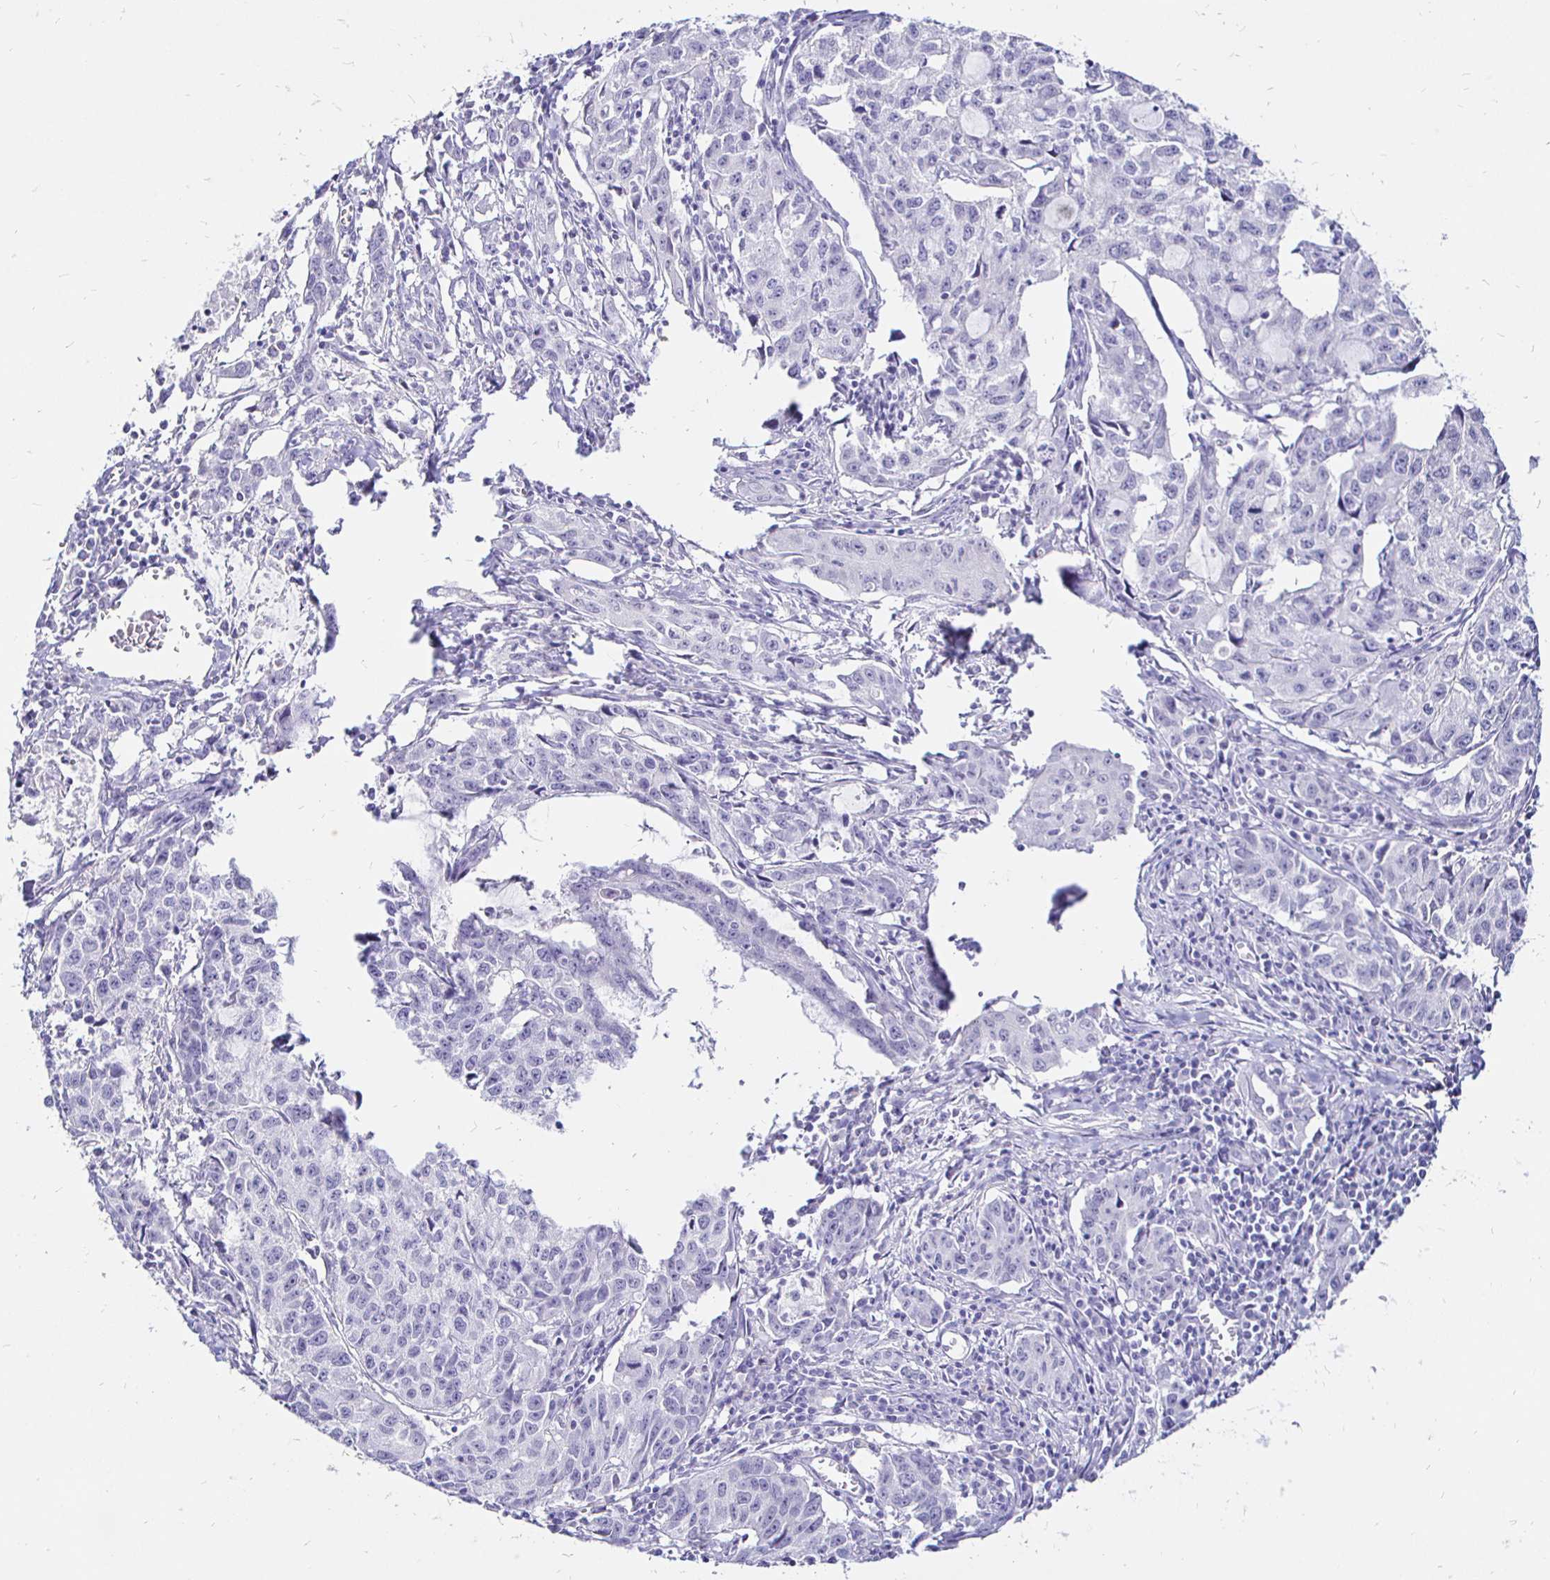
{"staining": {"intensity": "negative", "quantity": "none", "location": "none"}, "tissue": "cervical cancer", "cell_type": "Tumor cells", "image_type": "cancer", "snomed": [{"axis": "morphology", "description": "Squamous cell carcinoma, NOS"}, {"axis": "topography", "description": "Cervix"}], "caption": "High magnification brightfield microscopy of squamous cell carcinoma (cervical) stained with DAB (3,3'-diaminobenzidine) (brown) and counterstained with hematoxylin (blue): tumor cells show no significant expression.", "gene": "IRGC", "patient": {"sex": "female", "age": 28}}